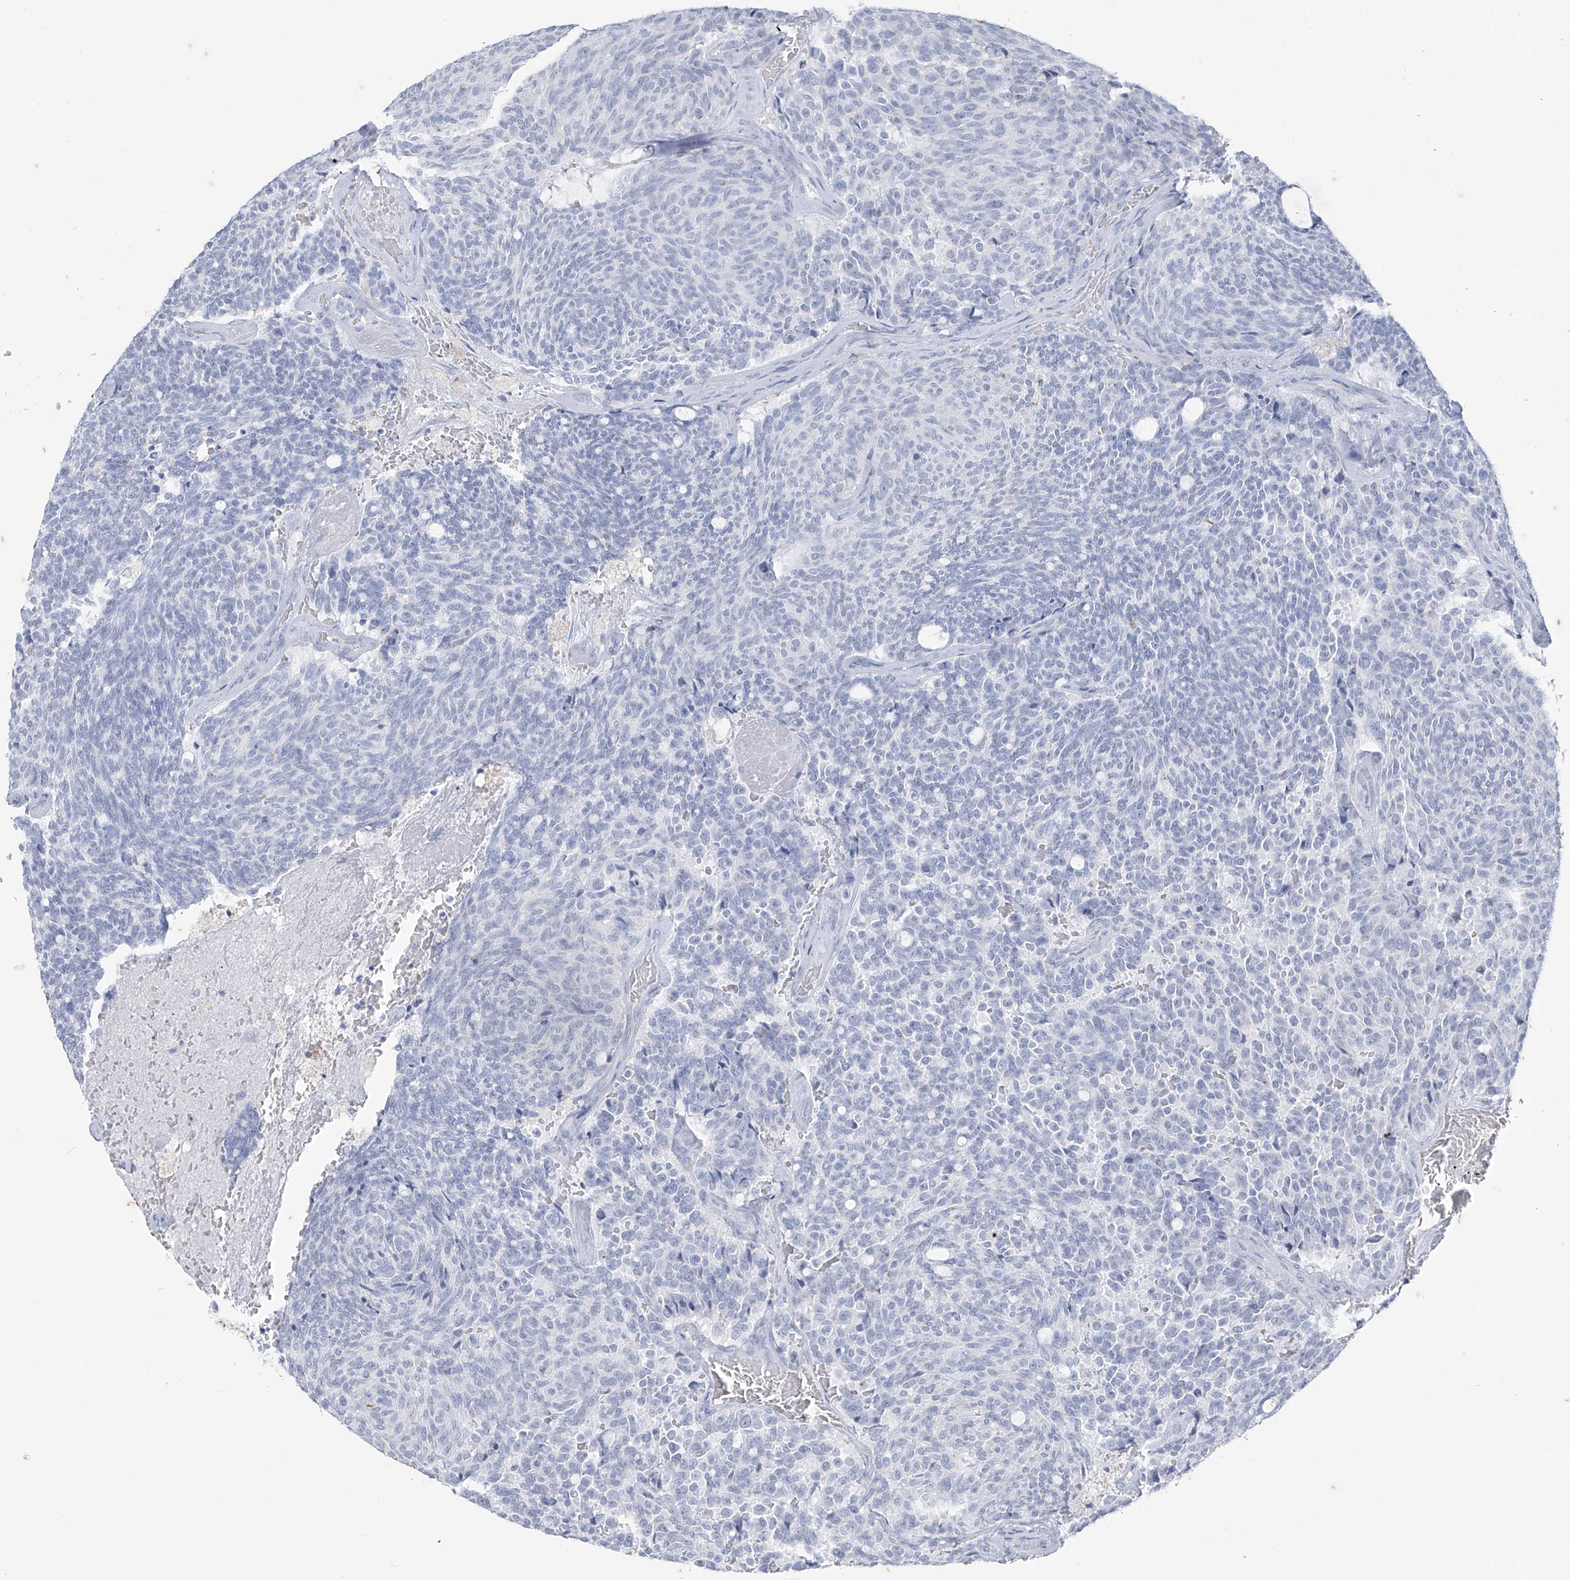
{"staining": {"intensity": "negative", "quantity": "none", "location": "none"}, "tissue": "carcinoid", "cell_type": "Tumor cells", "image_type": "cancer", "snomed": [{"axis": "morphology", "description": "Carcinoid, malignant, NOS"}, {"axis": "topography", "description": "Pancreas"}], "caption": "An image of carcinoid (malignant) stained for a protein displays no brown staining in tumor cells.", "gene": "CX3CR1", "patient": {"sex": "female", "age": 54}}